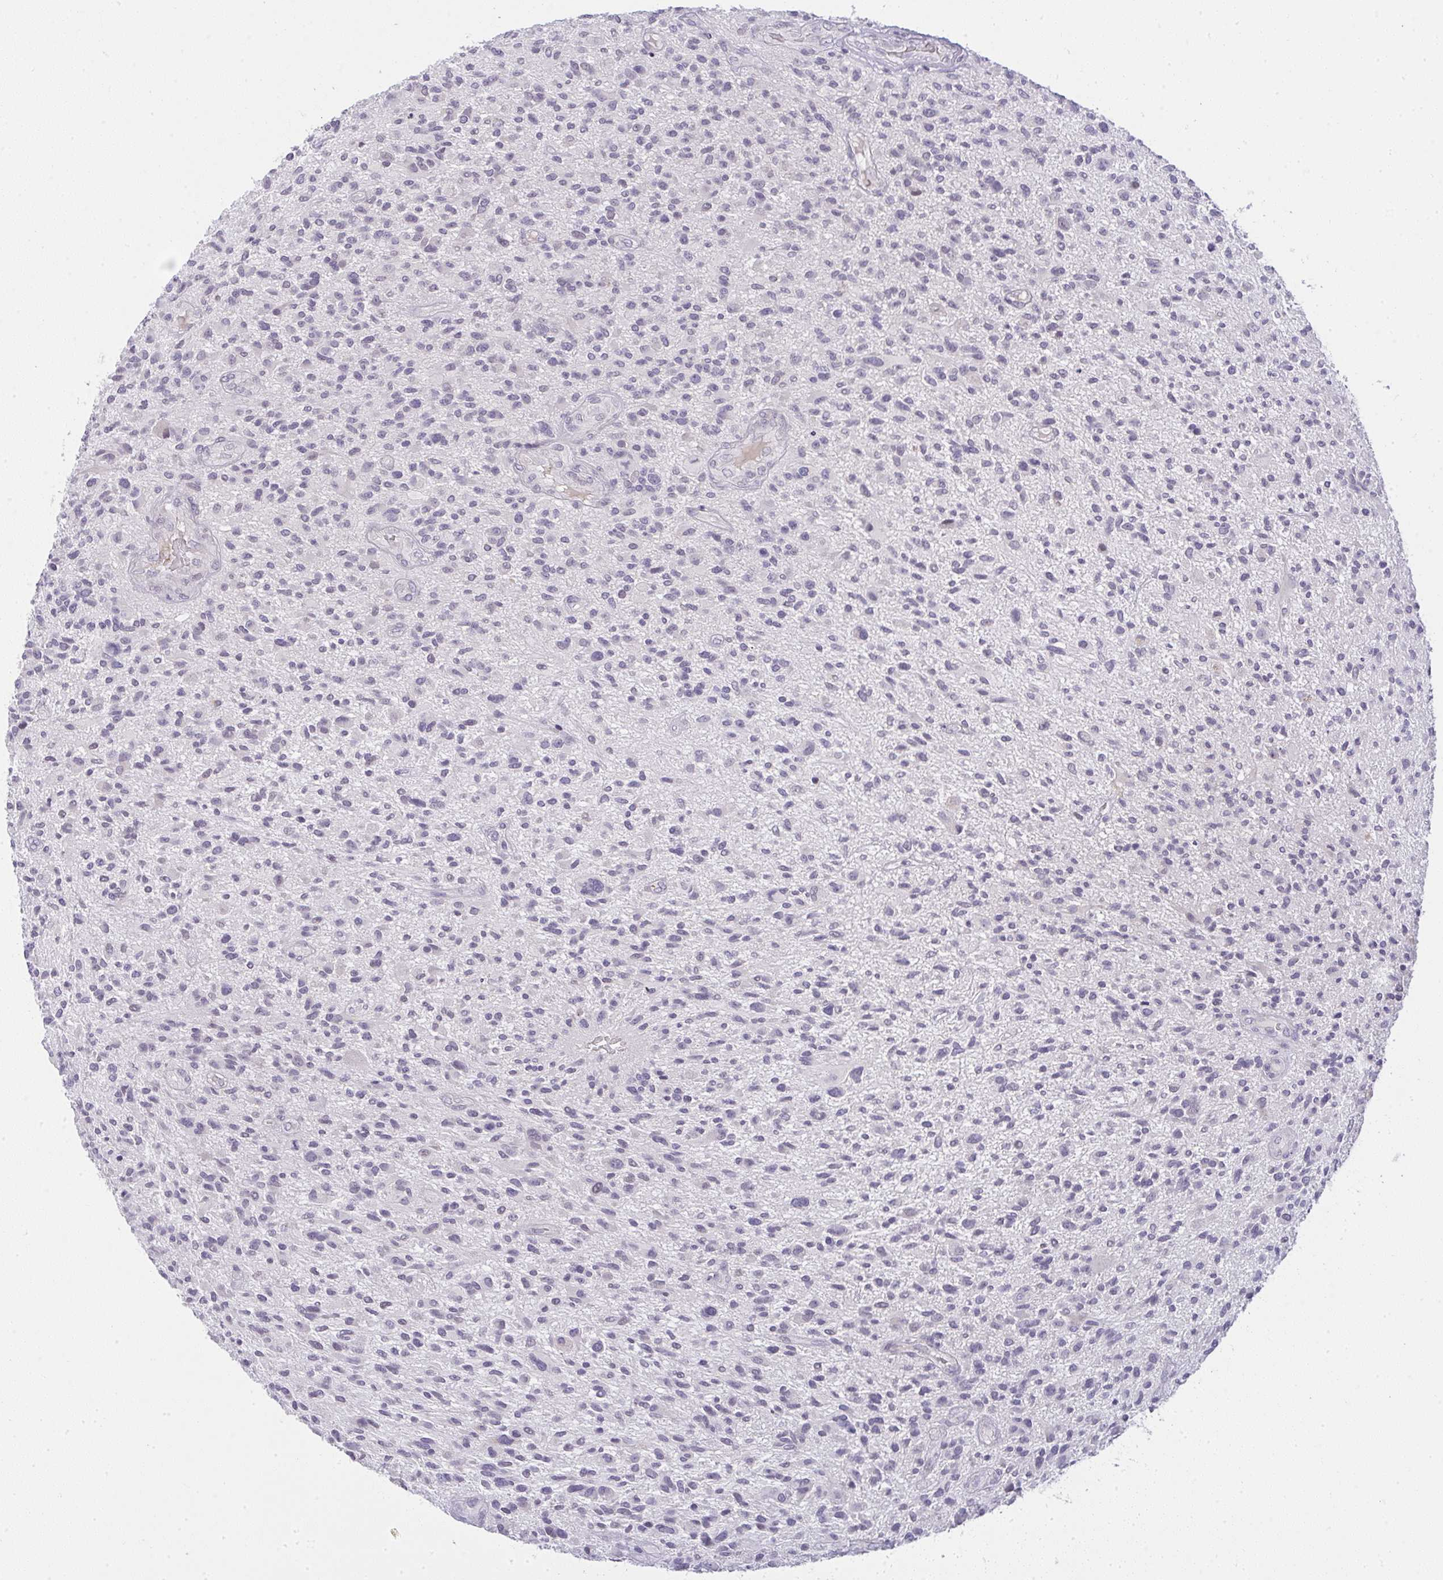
{"staining": {"intensity": "negative", "quantity": "none", "location": "none"}, "tissue": "glioma", "cell_type": "Tumor cells", "image_type": "cancer", "snomed": [{"axis": "morphology", "description": "Glioma, malignant, High grade"}, {"axis": "topography", "description": "Brain"}], "caption": "Tumor cells are negative for protein expression in human glioma.", "gene": "CACNA1S", "patient": {"sex": "male", "age": 47}}